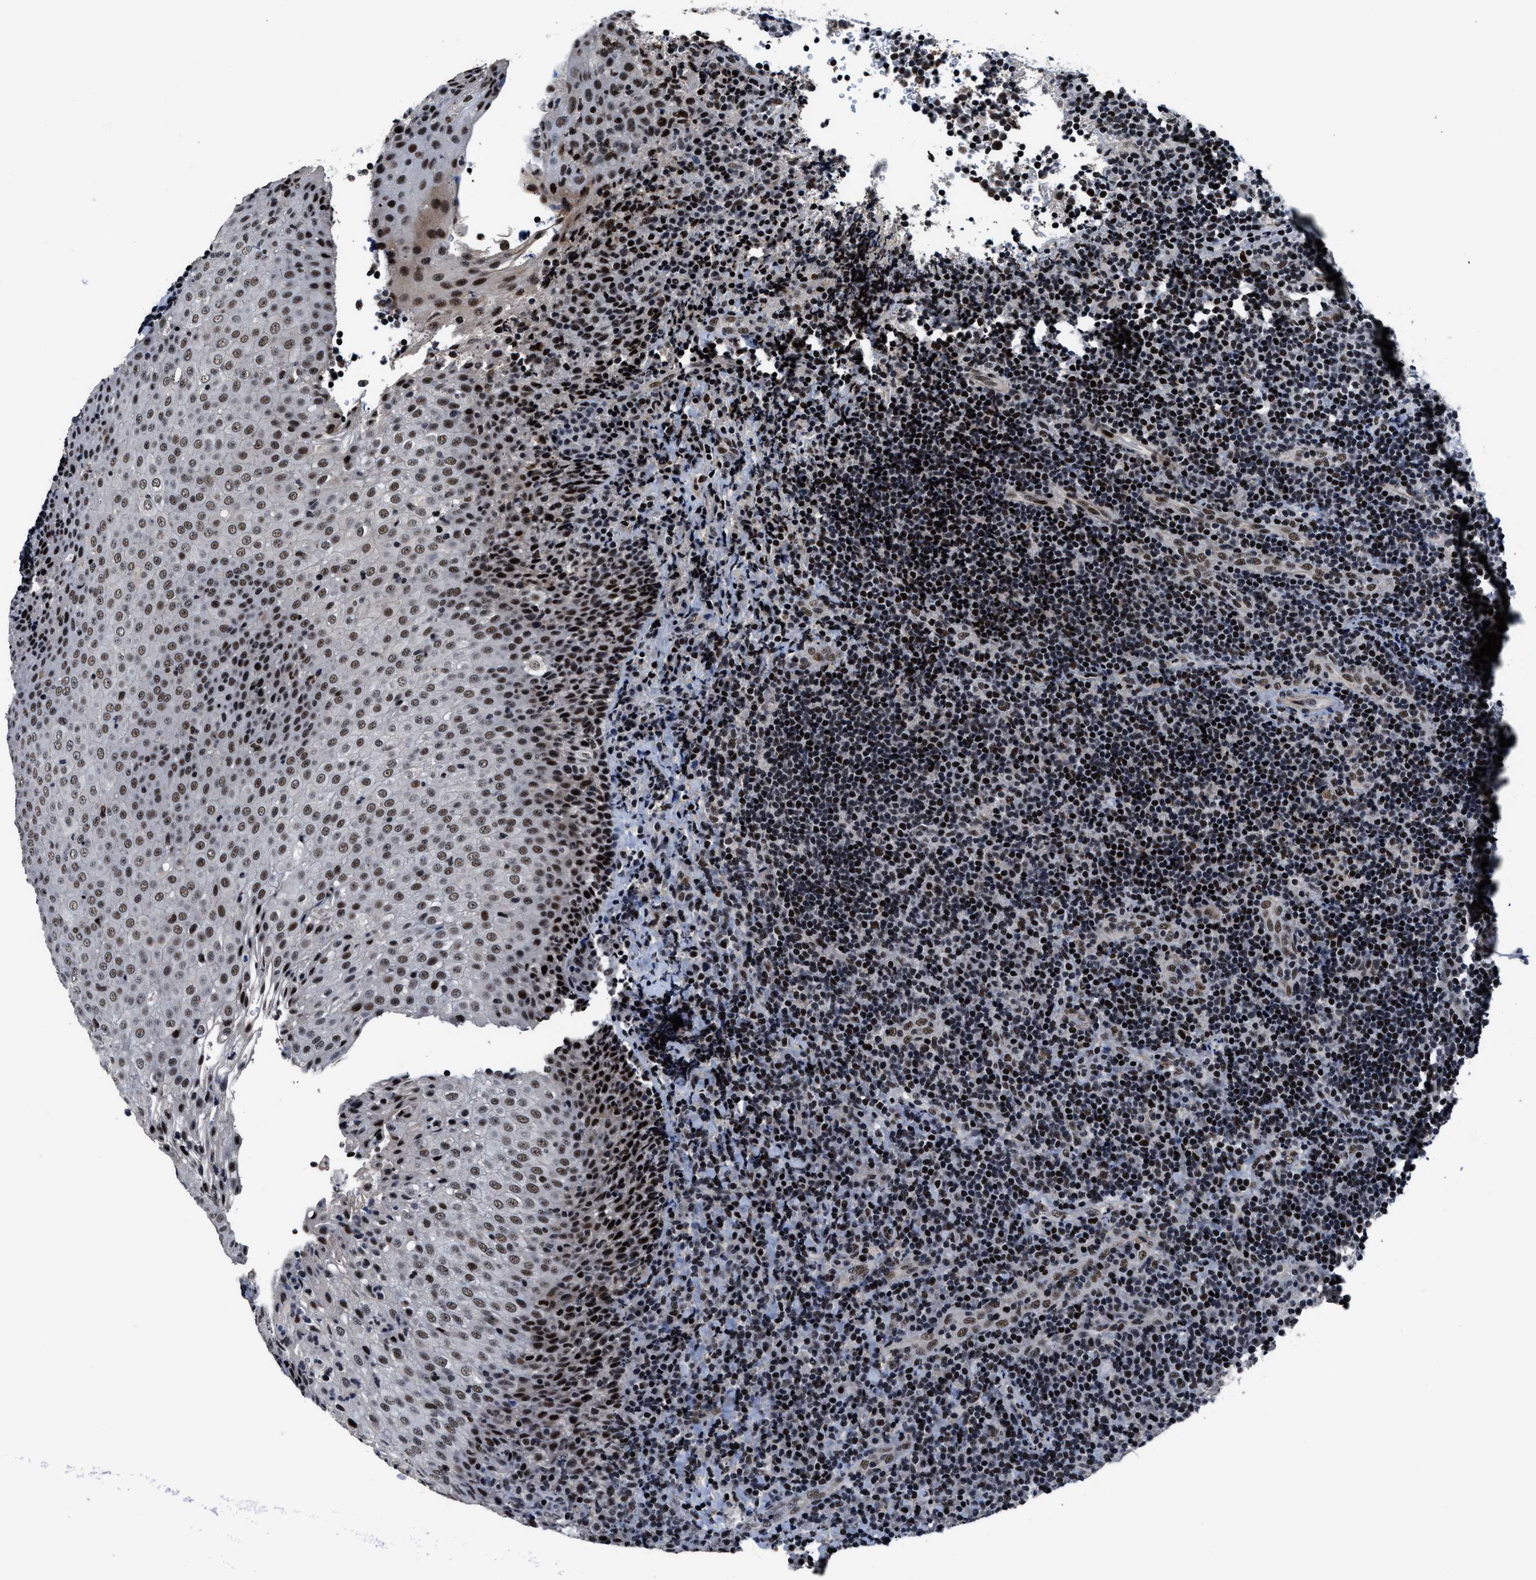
{"staining": {"intensity": "moderate", "quantity": "25%-75%", "location": "nuclear"}, "tissue": "lymphoma", "cell_type": "Tumor cells", "image_type": "cancer", "snomed": [{"axis": "morphology", "description": "Malignant lymphoma, non-Hodgkin's type, High grade"}, {"axis": "topography", "description": "Tonsil"}], "caption": "Brown immunohistochemical staining in human lymphoma shows moderate nuclear expression in about 25%-75% of tumor cells.", "gene": "ZNF233", "patient": {"sex": "female", "age": 36}}